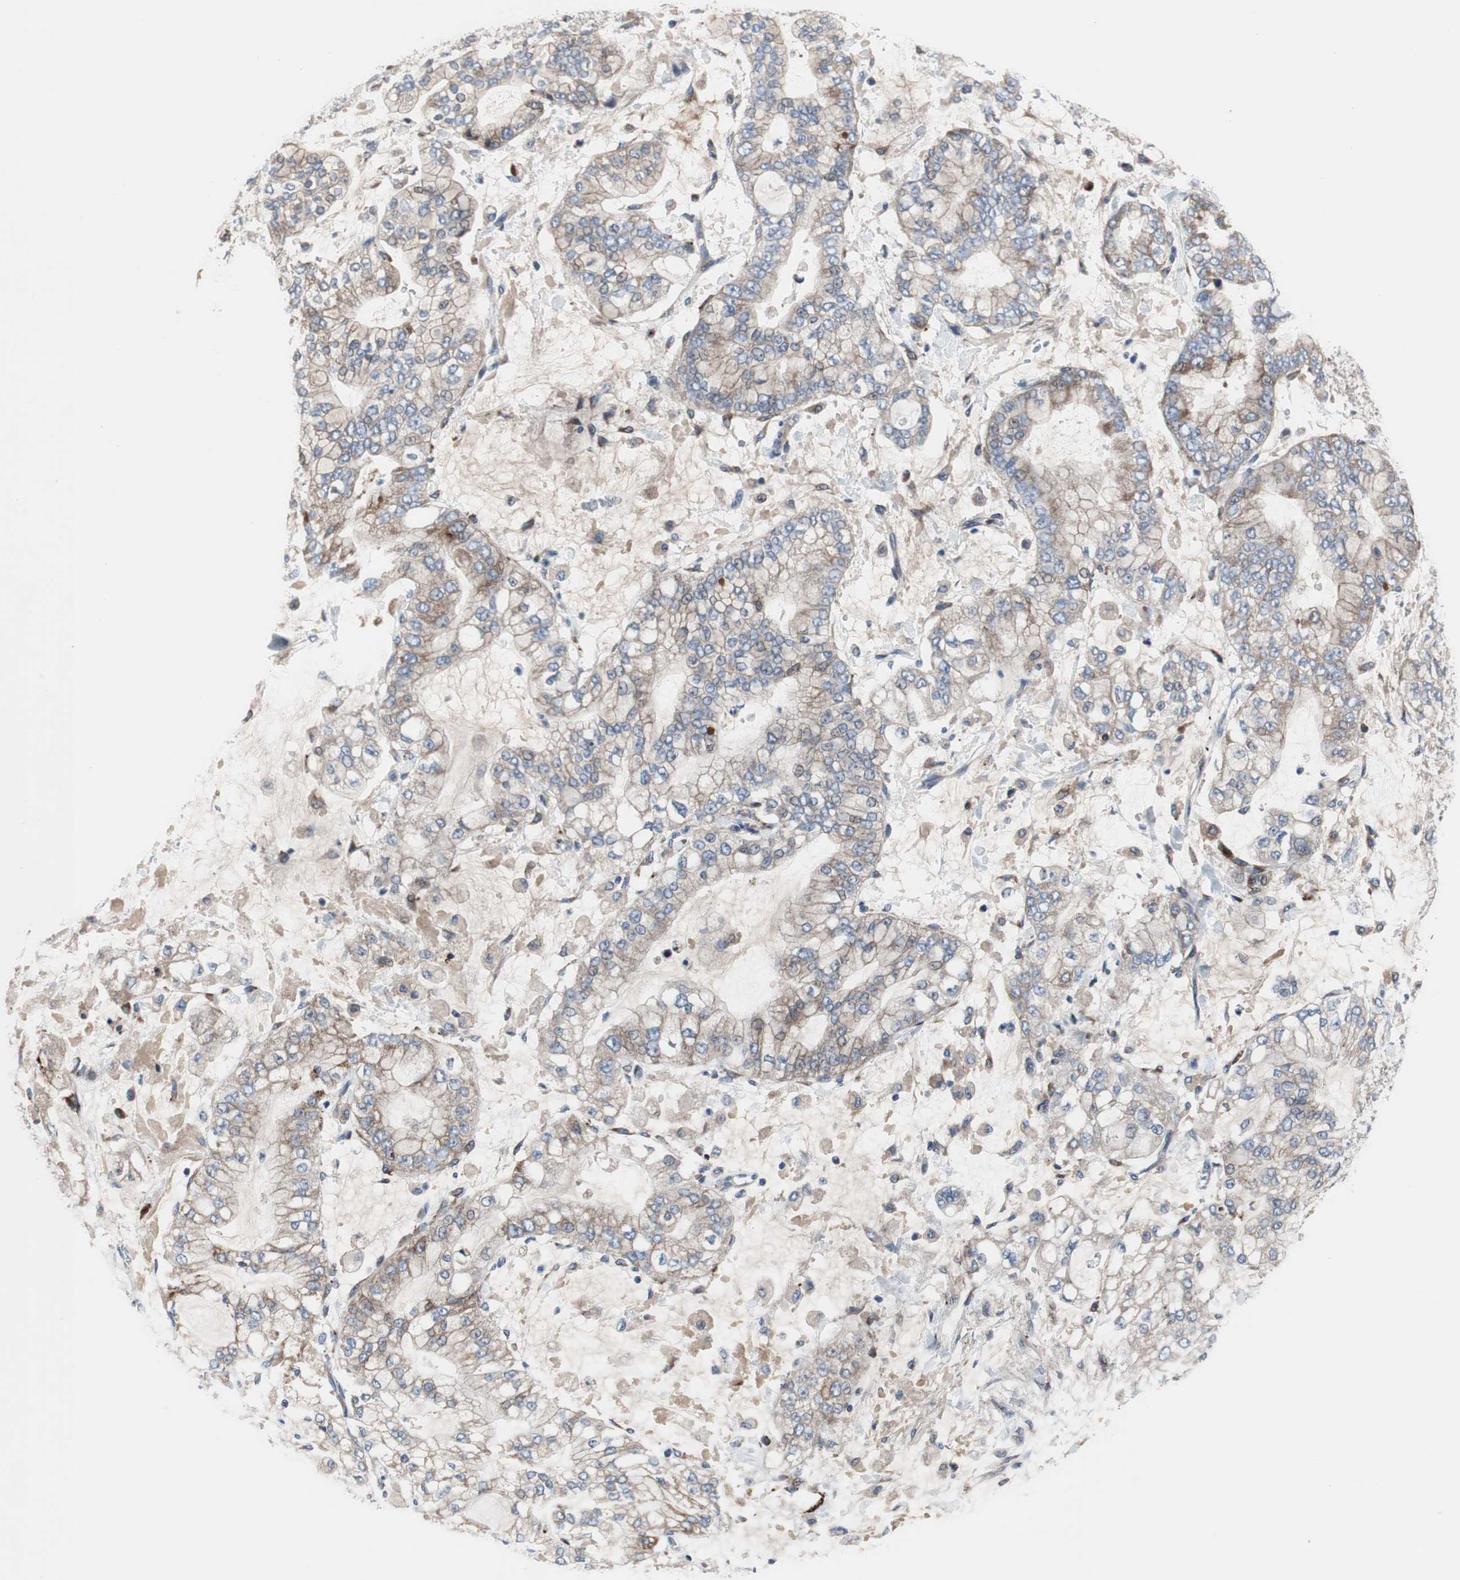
{"staining": {"intensity": "weak", "quantity": ">75%", "location": "cytoplasmic/membranous"}, "tissue": "stomach cancer", "cell_type": "Tumor cells", "image_type": "cancer", "snomed": [{"axis": "morphology", "description": "Normal tissue, NOS"}, {"axis": "morphology", "description": "Adenocarcinoma, NOS"}, {"axis": "topography", "description": "Stomach, upper"}, {"axis": "topography", "description": "Stomach"}], "caption": "IHC of stomach adenocarcinoma displays low levels of weak cytoplasmic/membranous positivity in approximately >75% of tumor cells.", "gene": "KANSL1", "patient": {"sex": "male", "age": 76}}